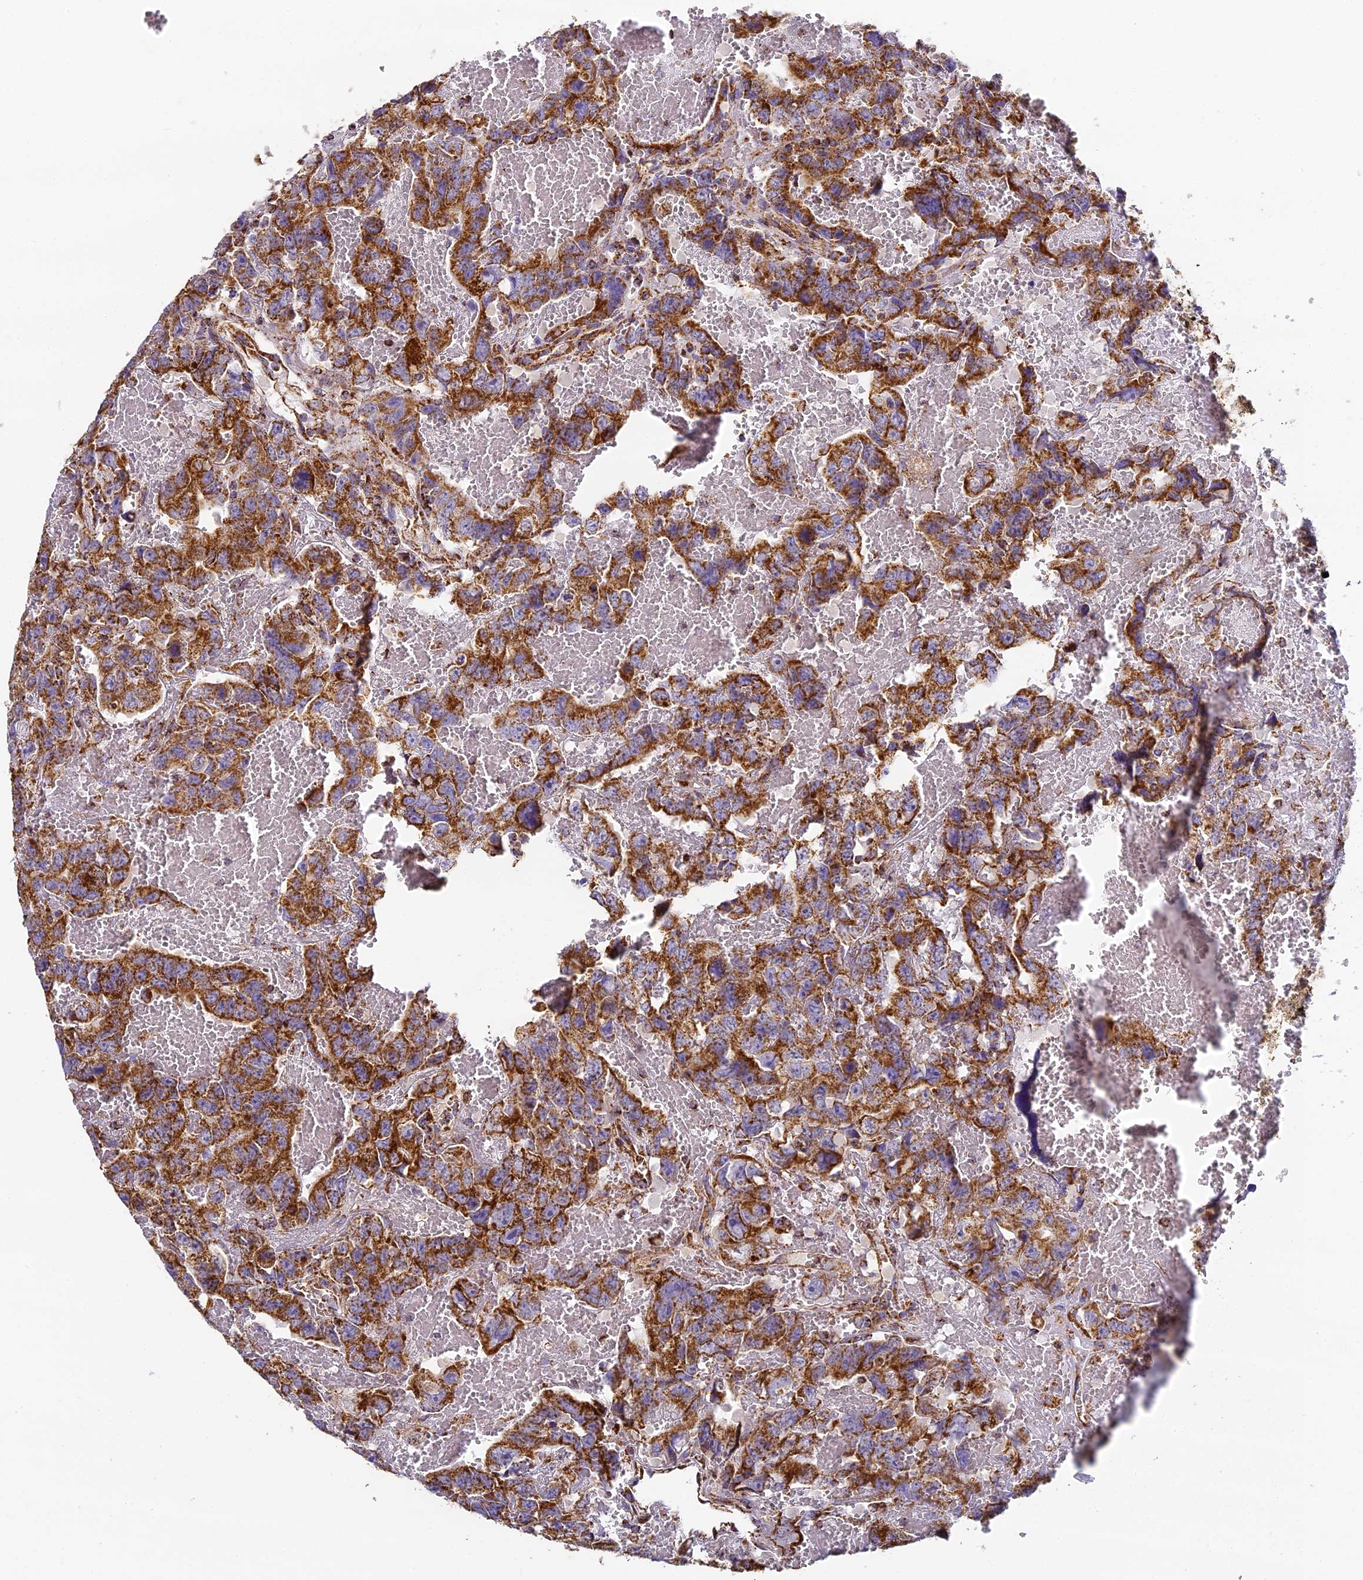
{"staining": {"intensity": "strong", "quantity": ">75%", "location": "cytoplasmic/membranous"}, "tissue": "testis cancer", "cell_type": "Tumor cells", "image_type": "cancer", "snomed": [{"axis": "morphology", "description": "Carcinoma, Embryonal, NOS"}, {"axis": "topography", "description": "Testis"}], "caption": "Embryonal carcinoma (testis) was stained to show a protein in brown. There is high levels of strong cytoplasmic/membranous expression in about >75% of tumor cells.", "gene": "STK17A", "patient": {"sex": "male", "age": 45}}